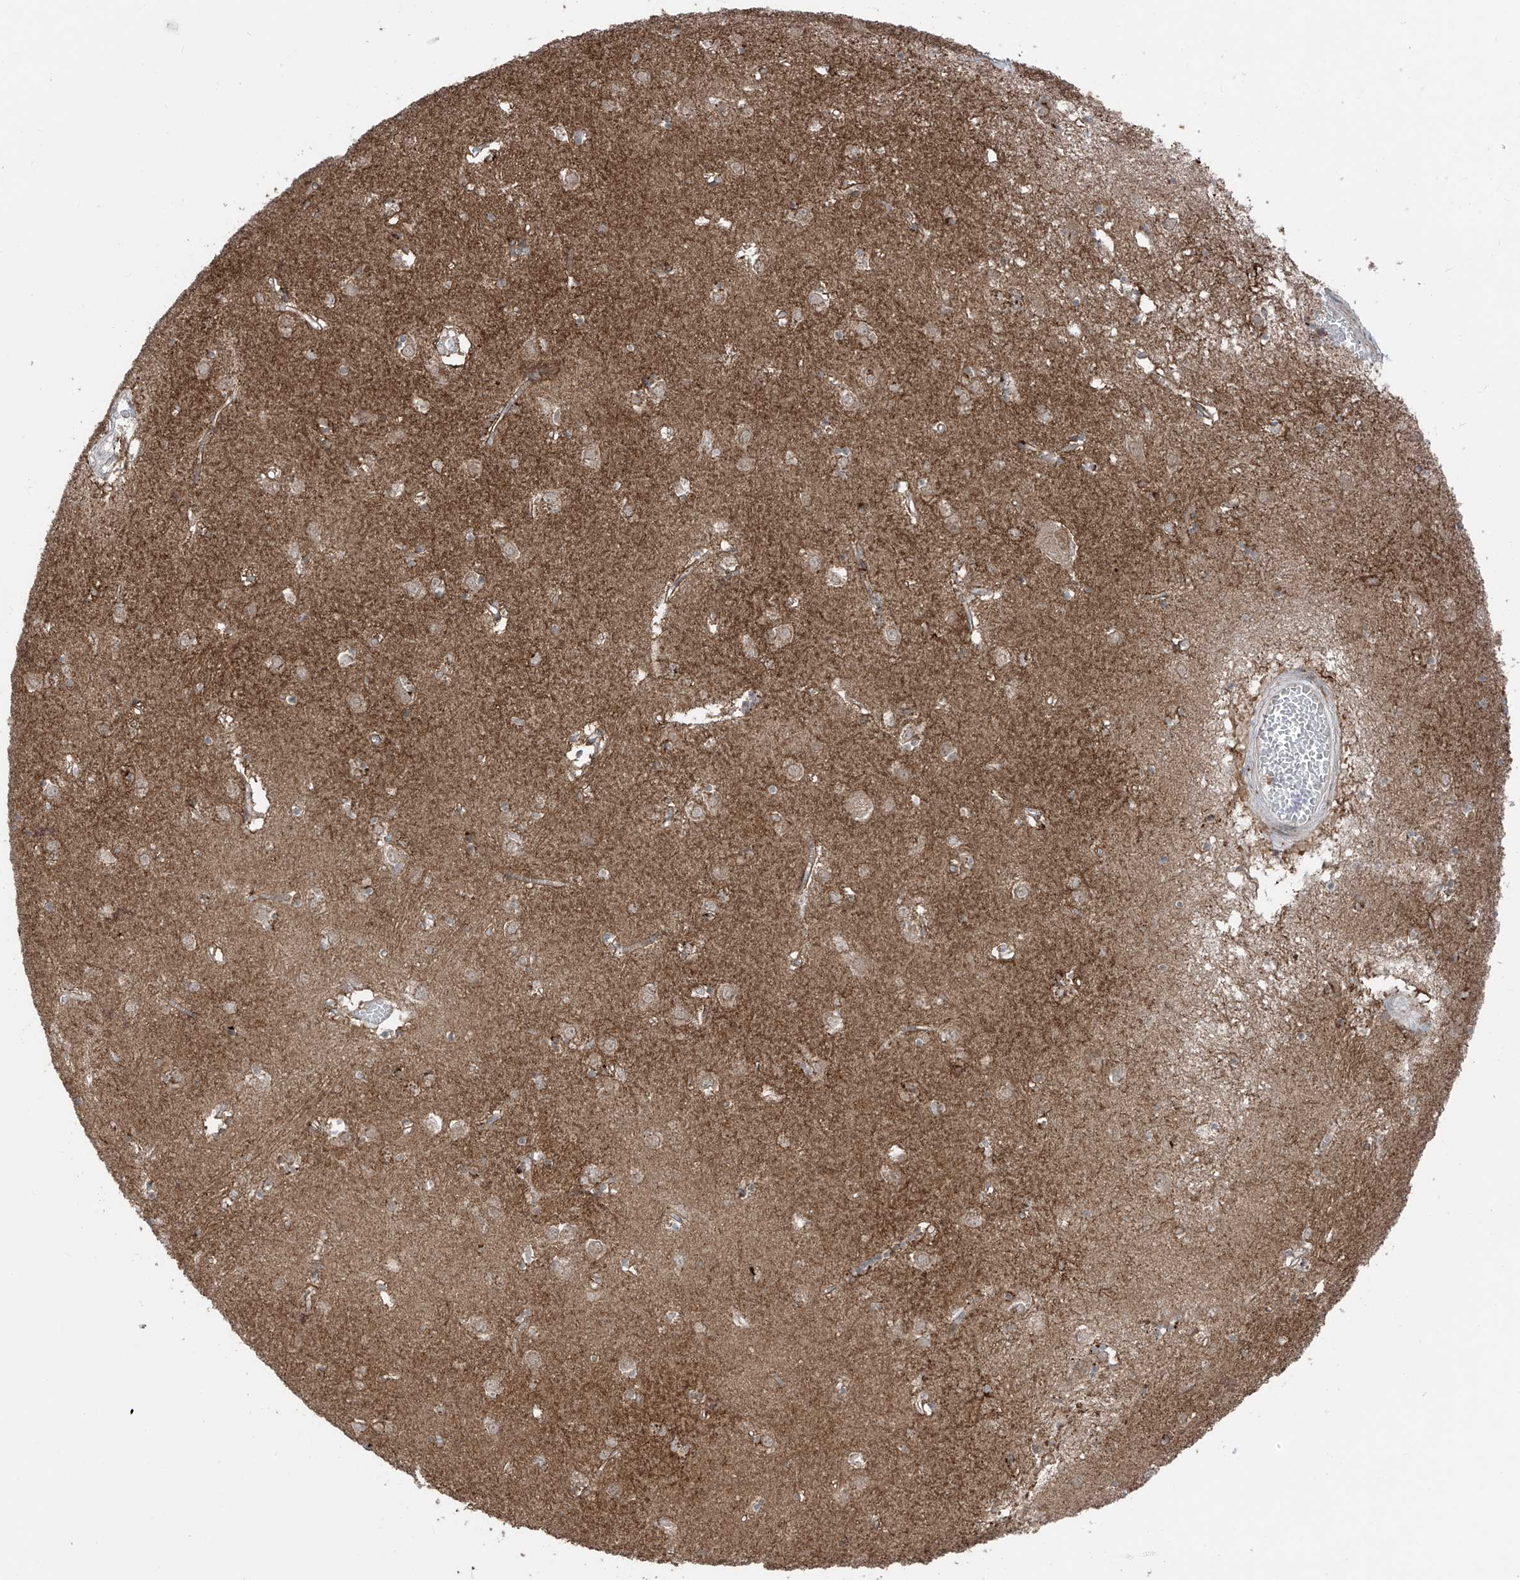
{"staining": {"intensity": "weak", "quantity": "25%-75%", "location": "cytoplasmic/membranous"}, "tissue": "caudate", "cell_type": "Glial cells", "image_type": "normal", "snomed": [{"axis": "morphology", "description": "Normal tissue, NOS"}, {"axis": "topography", "description": "Lateral ventricle wall"}], "caption": "Protein staining by immunohistochemistry shows weak cytoplasmic/membranous staining in about 25%-75% of glial cells in benign caudate.", "gene": "PDE11A", "patient": {"sex": "male", "age": 70}}